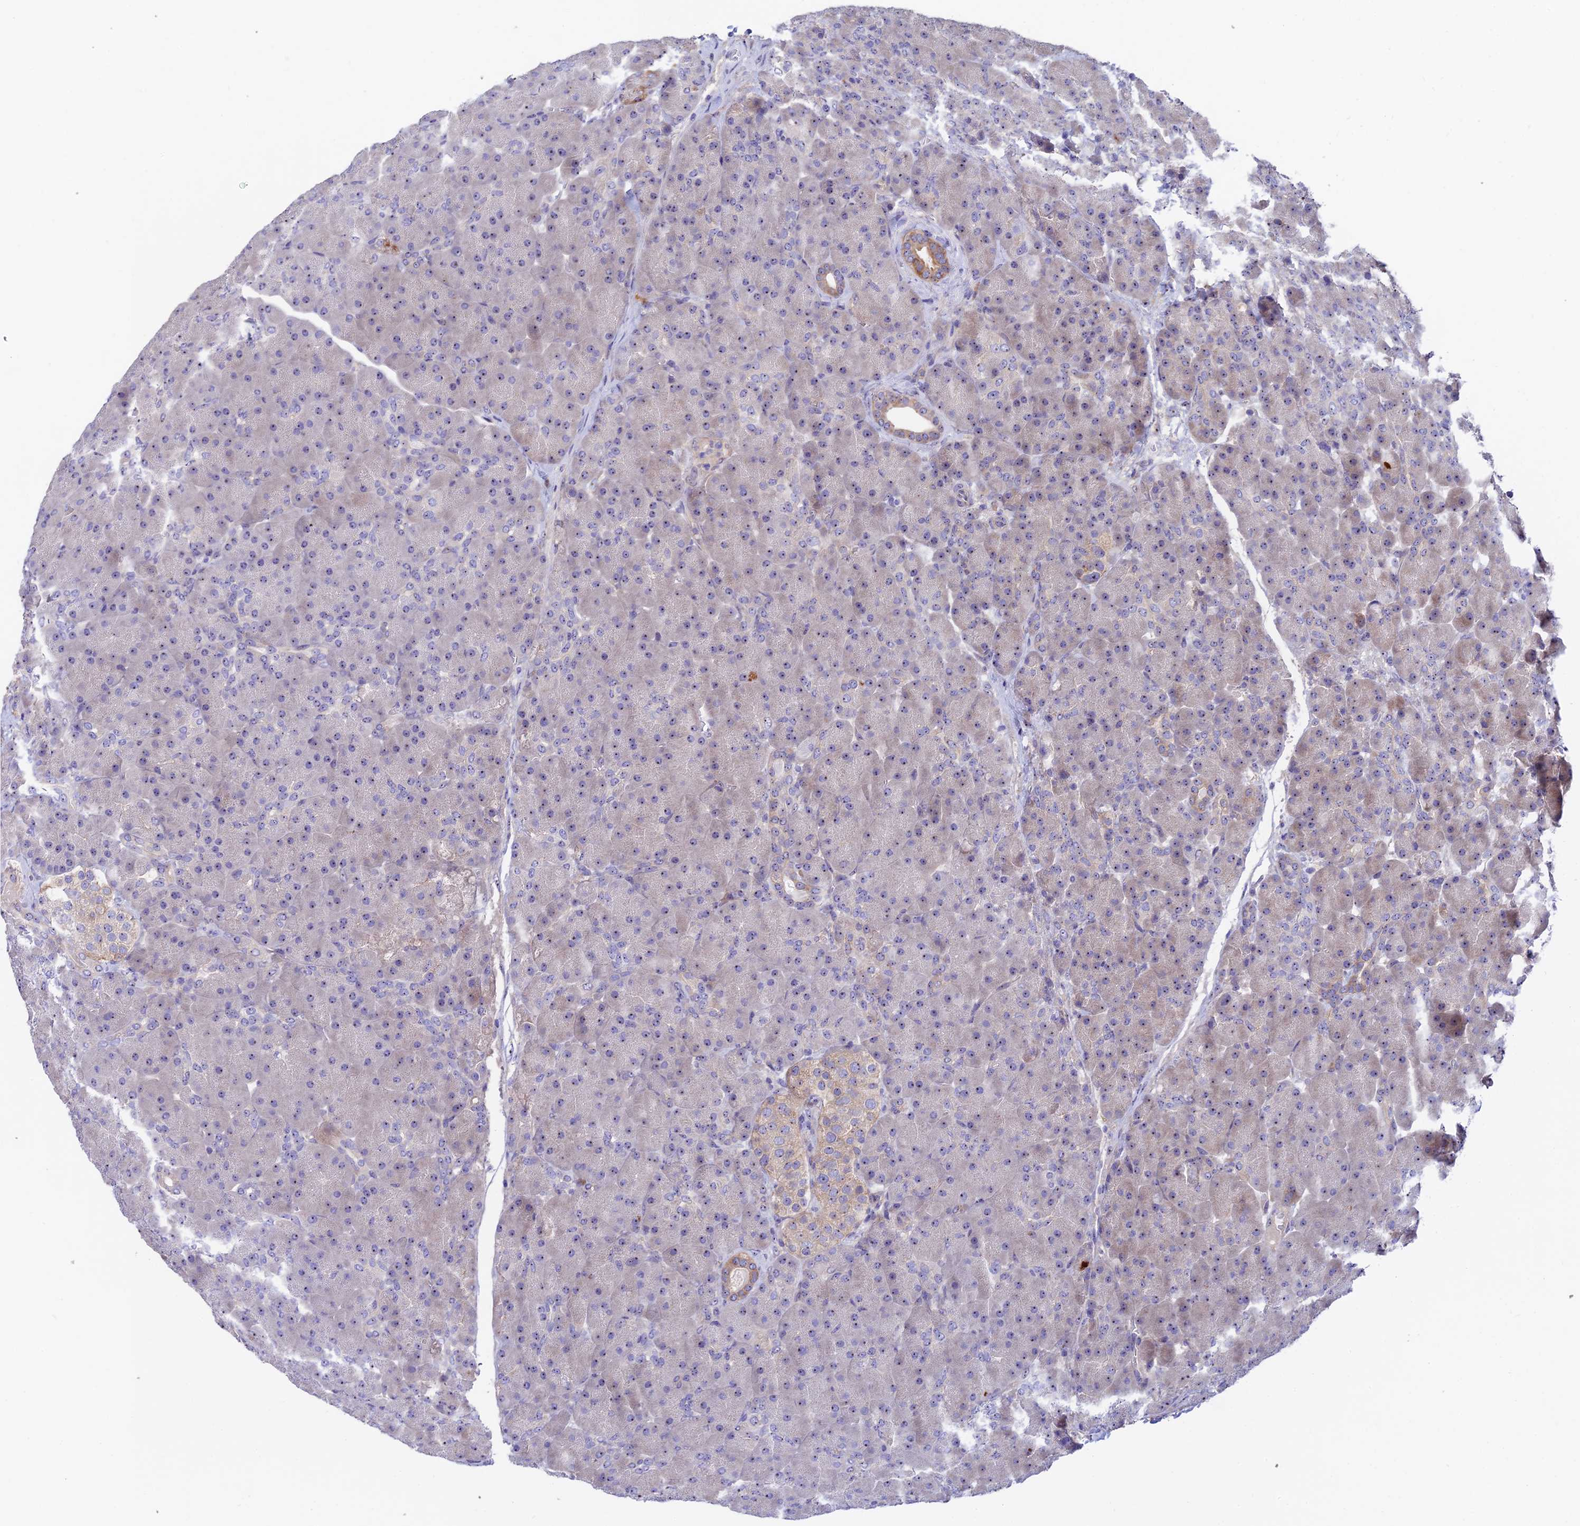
{"staining": {"intensity": "weak", "quantity": "<25%", "location": "cytoplasmic/membranous"}, "tissue": "pancreas", "cell_type": "Exocrine glandular cells", "image_type": "normal", "snomed": [{"axis": "morphology", "description": "Normal tissue, NOS"}, {"axis": "topography", "description": "Pancreas"}], "caption": "An IHC micrograph of unremarkable pancreas is shown. There is no staining in exocrine glandular cells of pancreas.", "gene": "DUSP29", "patient": {"sex": "male", "age": 66}}